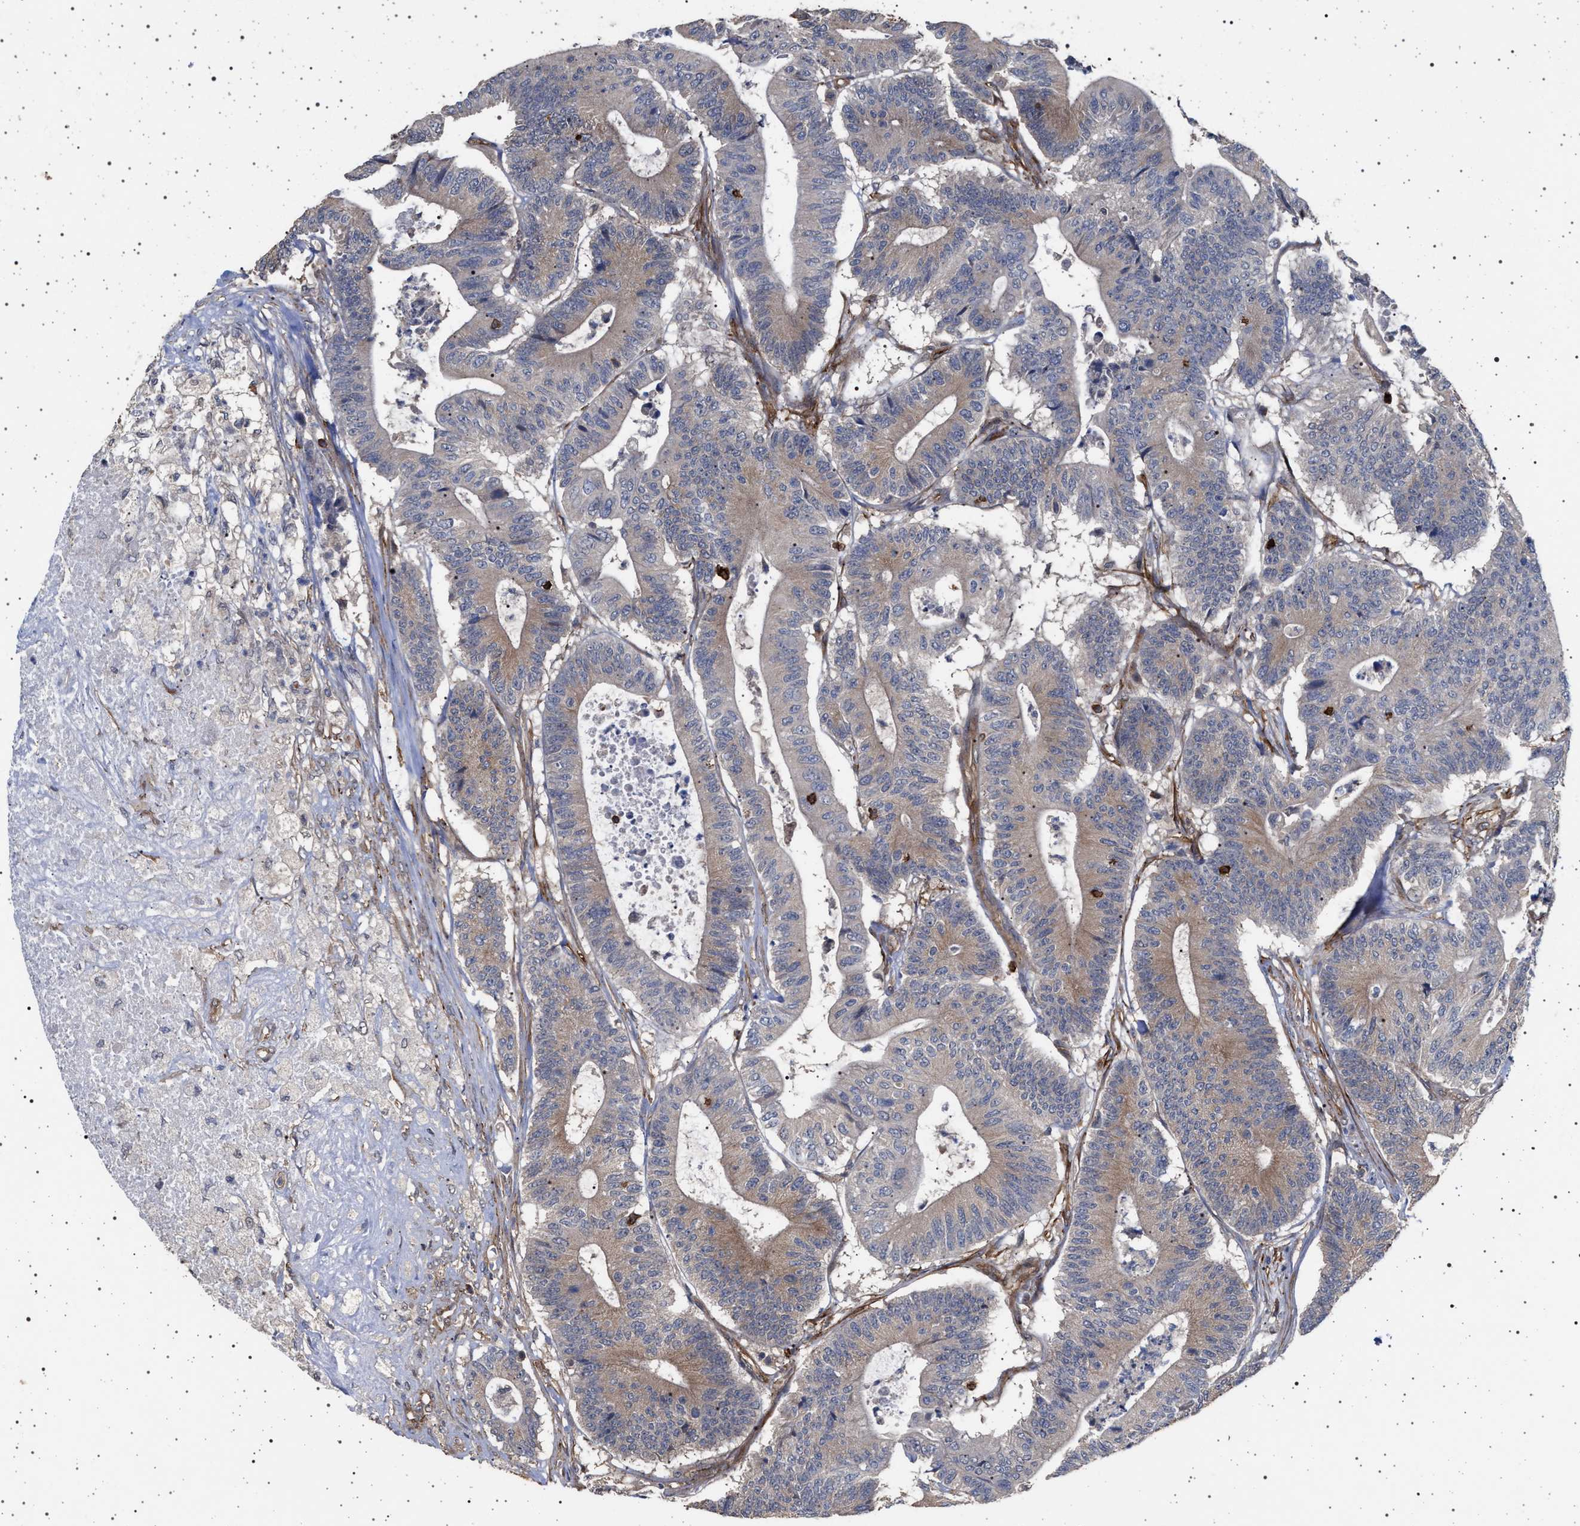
{"staining": {"intensity": "weak", "quantity": "25%-75%", "location": "cytoplasmic/membranous"}, "tissue": "colorectal cancer", "cell_type": "Tumor cells", "image_type": "cancer", "snomed": [{"axis": "morphology", "description": "Adenocarcinoma, NOS"}, {"axis": "topography", "description": "Colon"}], "caption": "Weak cytoplasmic/membranous protein positivity is present in approximately 25%-75% of tumor cells in colorectal cancer (adenocarcinoma).", "gene": "IFT20", "patient": {"sex": "female", "age": 84}}